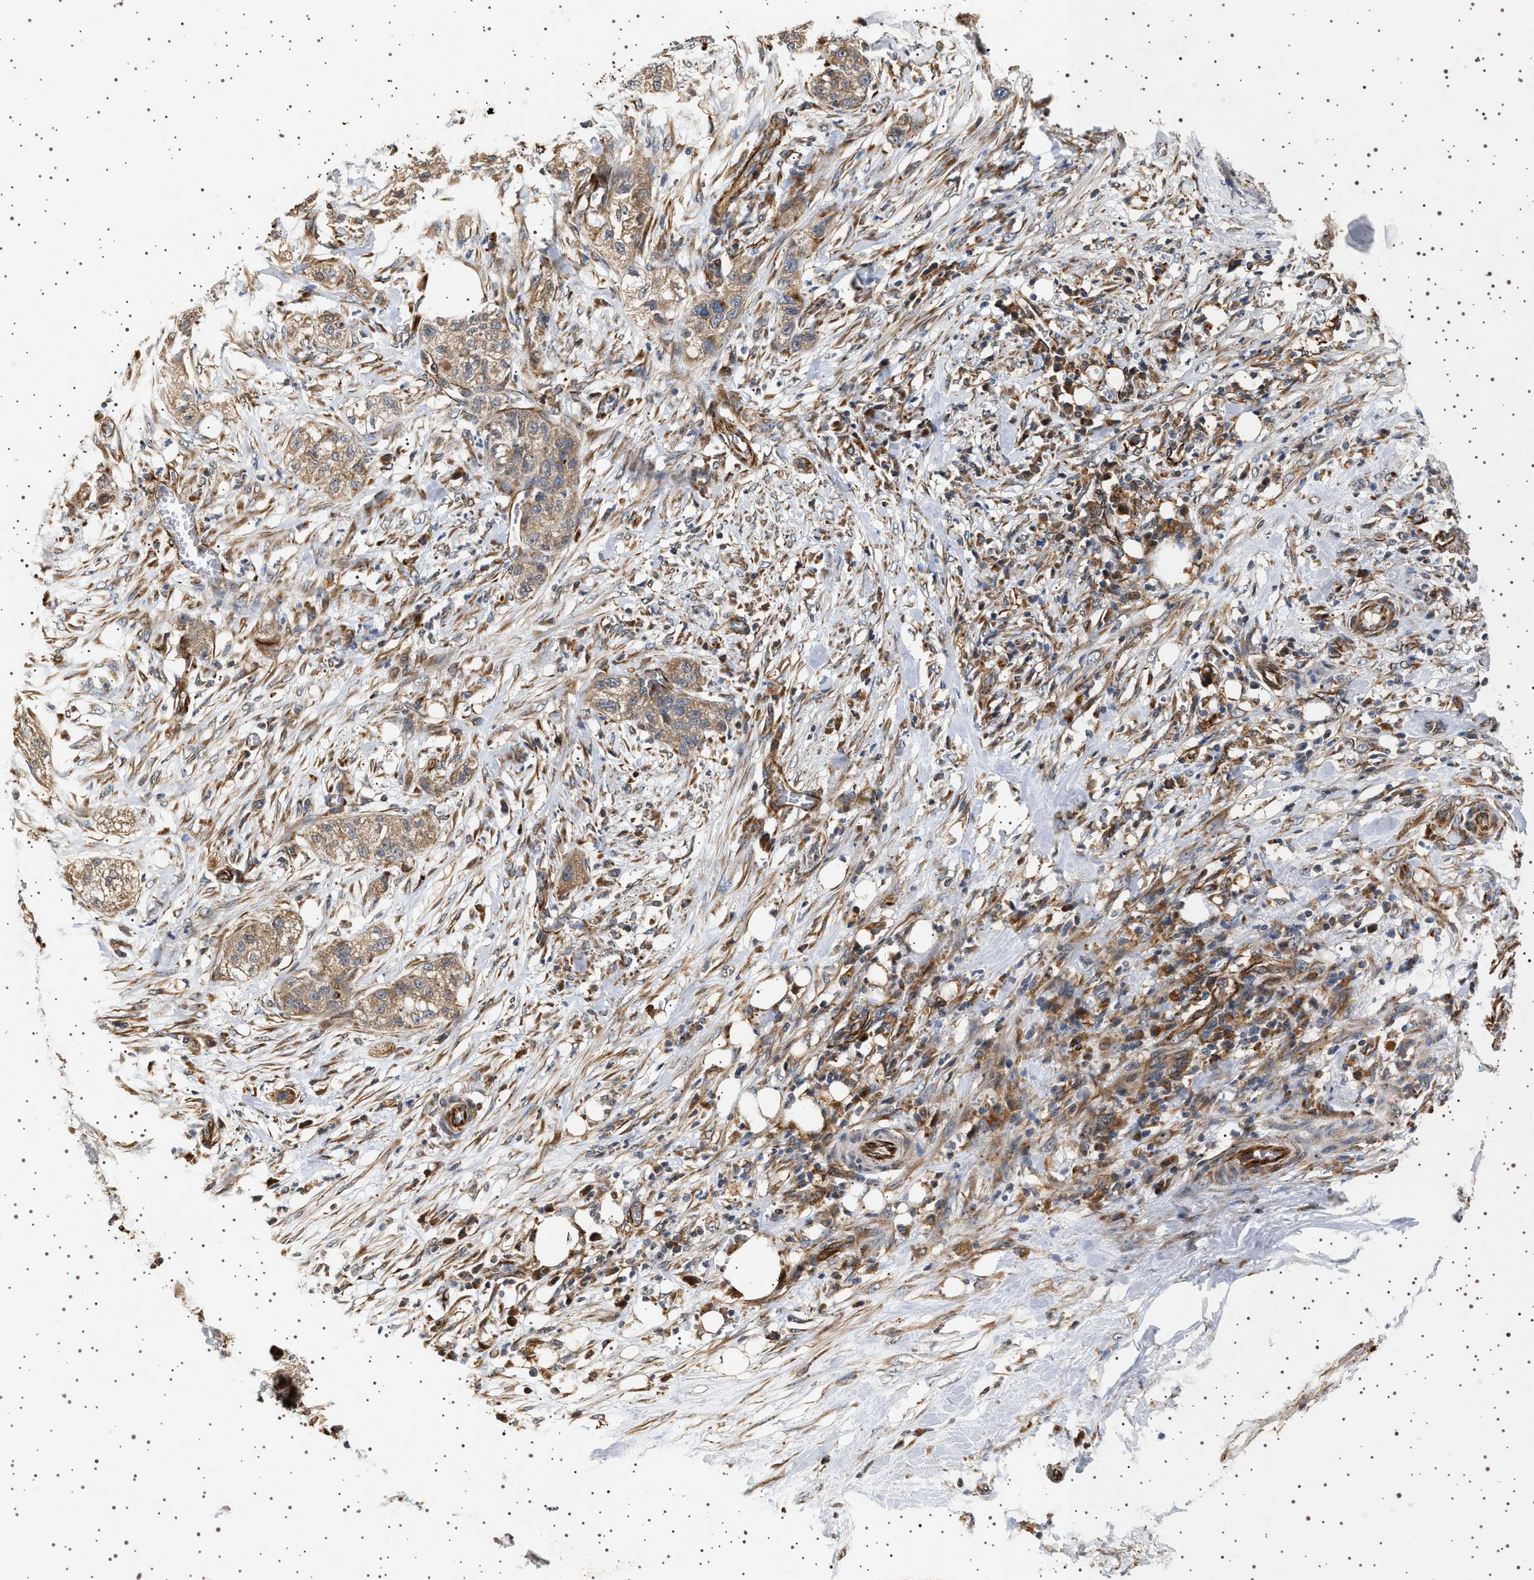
{"staining": {"intensity": "weak", "quantity": ">75%", "location": "cytoplasmic/membranous"}, "tissue": "pancreatic cancer", "cell_type": "Tumor cells", "image_type": "cancer", "snomed": [{"axis": "morphology", "description": "Adenocarcinoma, NOS"}, {"axis": "topography", "description": "Pancreas"}], "caption": "Brown immunohistochemical staining in pancreatic adenocarcinoma reveals weak cytoplasmic/membranous expression in approximately >75% of tumor cells. The protein of interest is shown in brown color, while the nuclei are stained blue.", "gene": "TRUB2", "patient": {"sex": "female", "age": 78}}